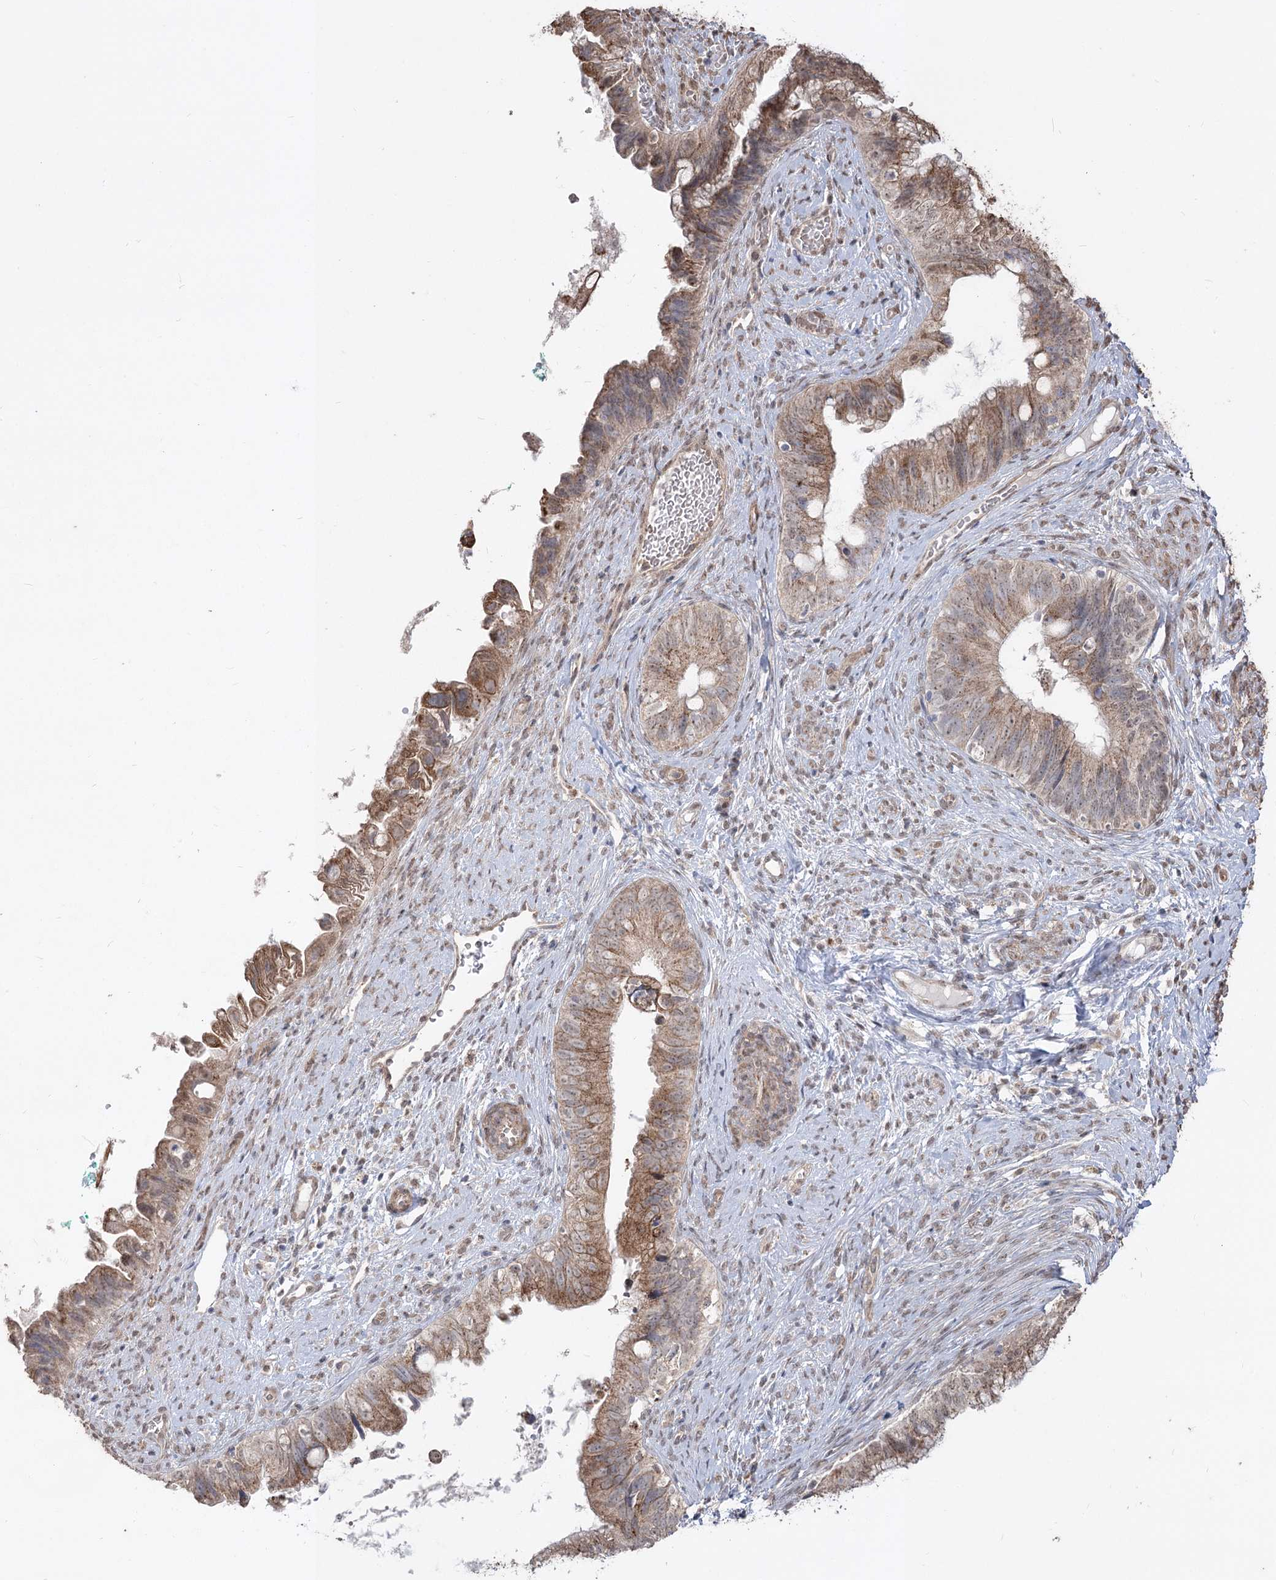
{"staining": {"intensity": "moderate", "quantity": ">75%", "location": "cytoplasmic/membranous"}, "tissue": "cervical cancer", "cell_type": "Tumor cells", "image_type": "cancer", "snomed": [{"axis": "morphology", "description": "Adenocarcinoma, NOS"}, {"axis": "topography", "description": "Cervix"}], "caption": "Immunohistochemistry of human cervical cancer (adenocarcinoma) demonstrates medium levels of moderate cytoplasmic/membranous positivity in approximately >75% of tumor cells.", "gene": "ZSCAN23", "patient": {"sex": "female", "age": 42}}